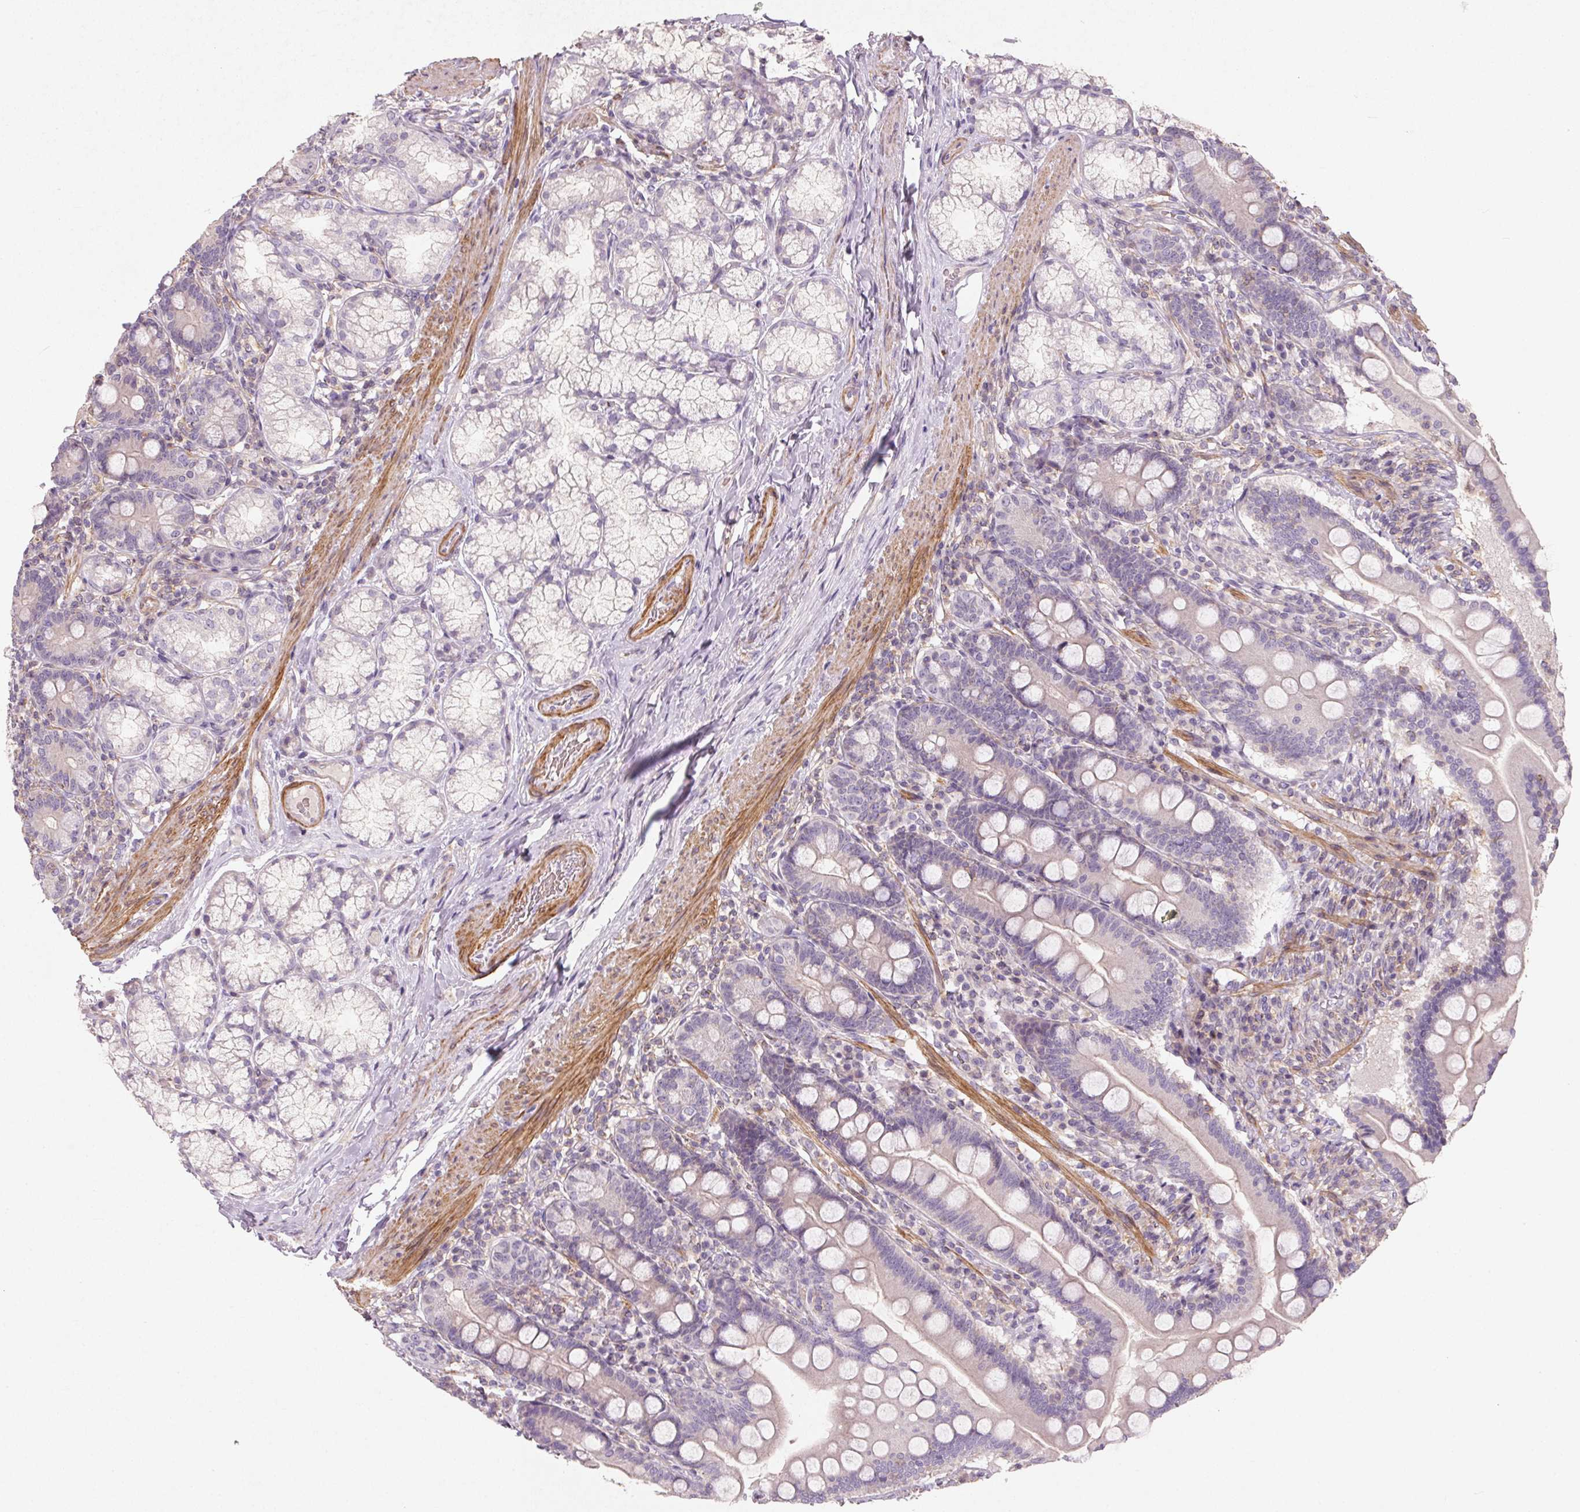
{"staining": {"intensity": "weak", "quantity": "<25%", "location": "cytoplasmic/membranous"}, "tissue": "duodenum", "cell_type": "Glandular cells", "image_type": "normal", "snomed": [{"axis": "morphology", "description": "Normal tissue, NOS"}, {"axis": "topography", "description": "Duodenum"}], "caption": "Glandular cells show no significant positivity in benign duodenum. (DAB (3,3'-diaminobenzidine) immunohistochemistry with hematoxylin counter stain).", "gene": "KCNK15", "patient": {"sex": "female", "age": 67}}